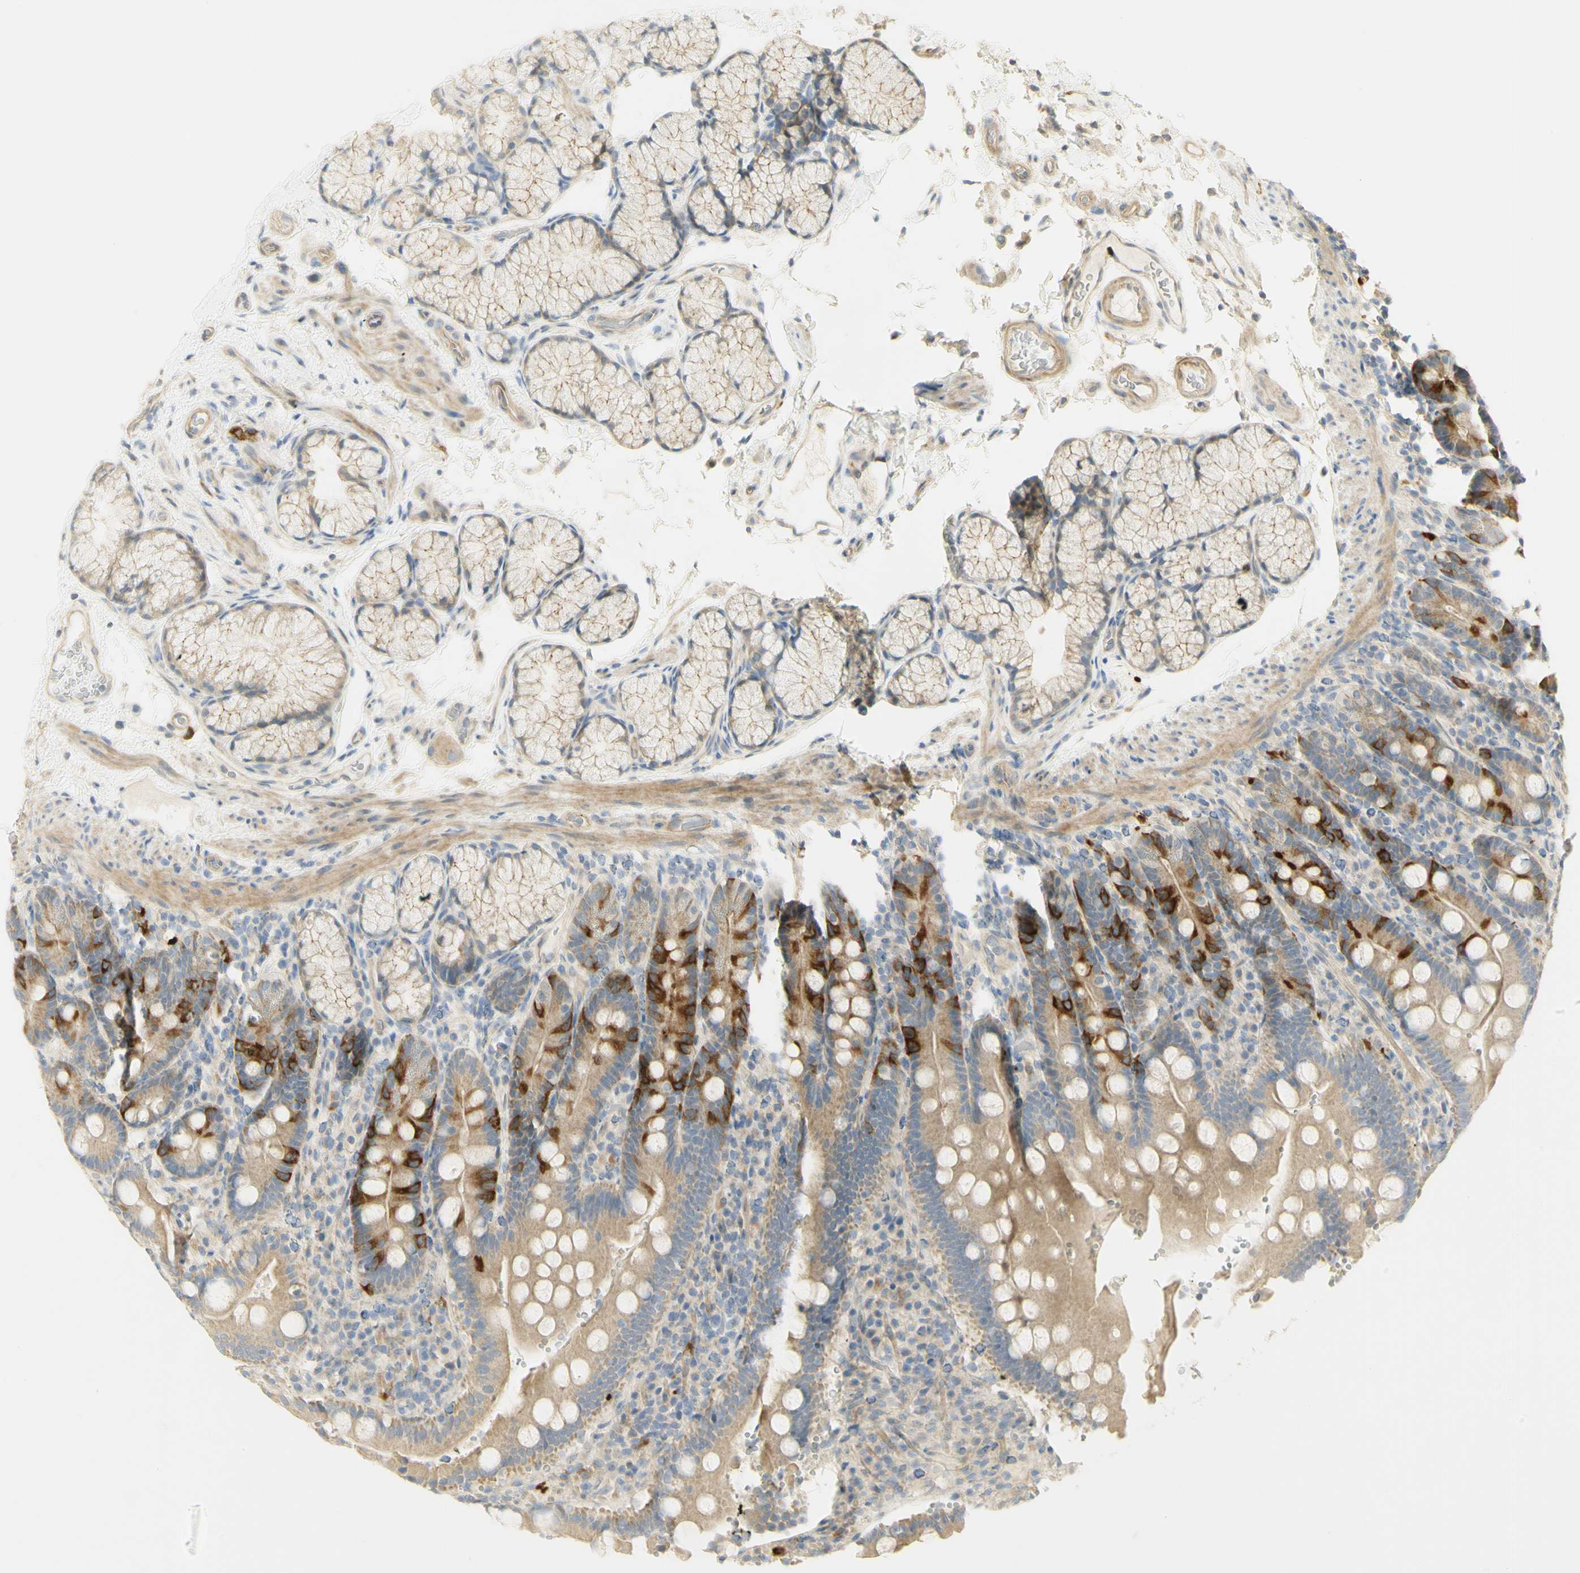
{"staining": {"intensity": "strong", "quantity": "25%-75%", "location": "cytoplasmic/membranous"}, "tissue": "duodenum", "cell_type": "Glandular cells", "image_type": "normal", "snomed": [{"axis": "morphology", "description": "Normal tissue, NOS"}, {"axis": "topography", "description": "Small intestine, NOS"}], "caption": "Glandular cells show high levels of strong cytoplasmic/membranous positivity in about 25%-75% of cells in benign duodenum.", "gene": "KIF11", "patient": {"sex": "female", "age": 71}}